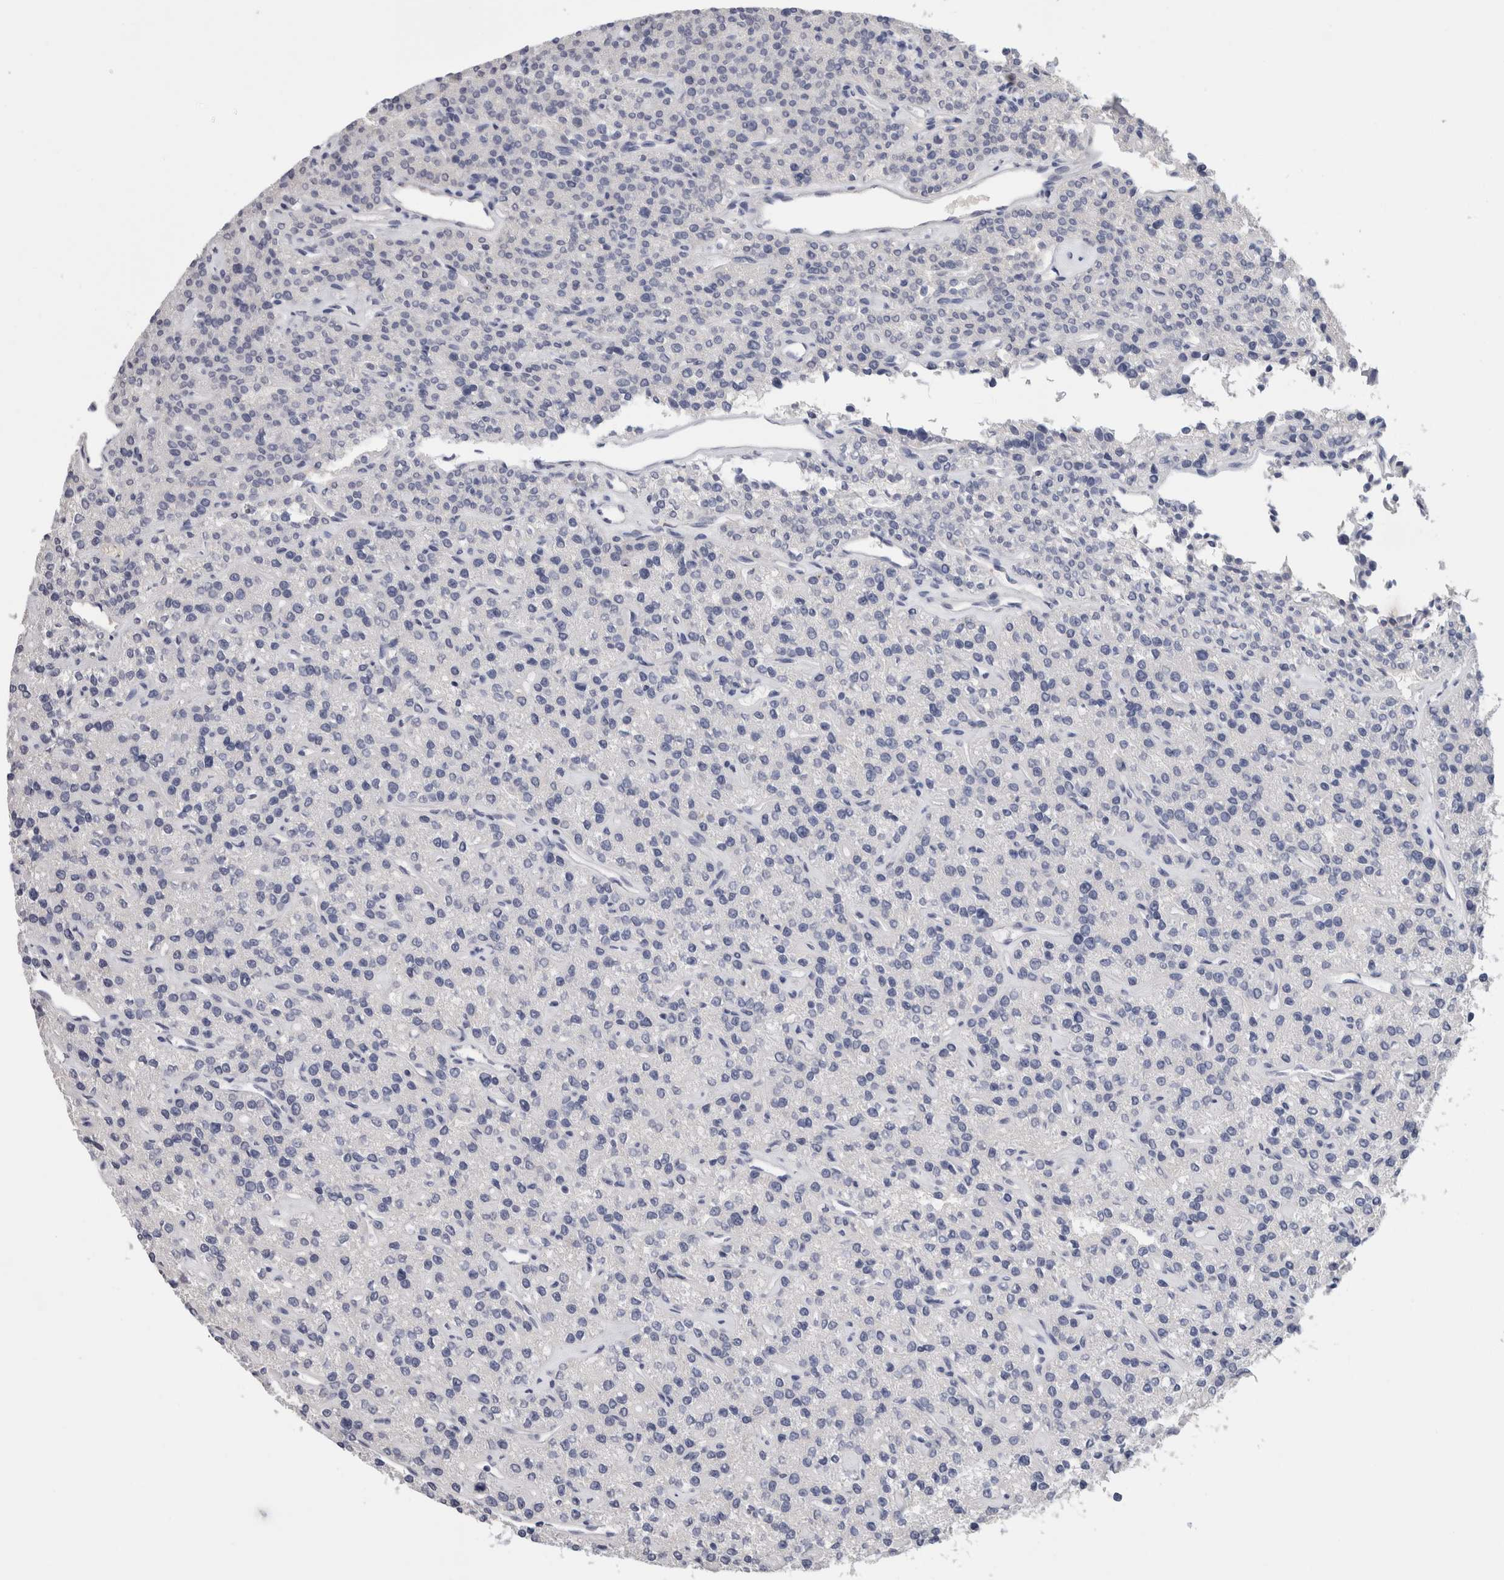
{"staining": {"intensity": "negative", "quantity": "none", "location": "none"}, "tissue": "parathyroid gland", "cell_type": "Glandular cells", "image_type": "normal", "snomed": [{"axis": "morphology", "description": "Normal tissue, NOS"}, {"axis": "topography", "description": "Parathyroid gland"}], "caption": "Photomicrograph shows no significant protein expression in glandular cells of normal parathyroid gland. (Immunohistochemistry (ihc), brightfield microscopy, high magnification).", "gene": "FABP4", "patient": {"sex": "male", "age": 46}}